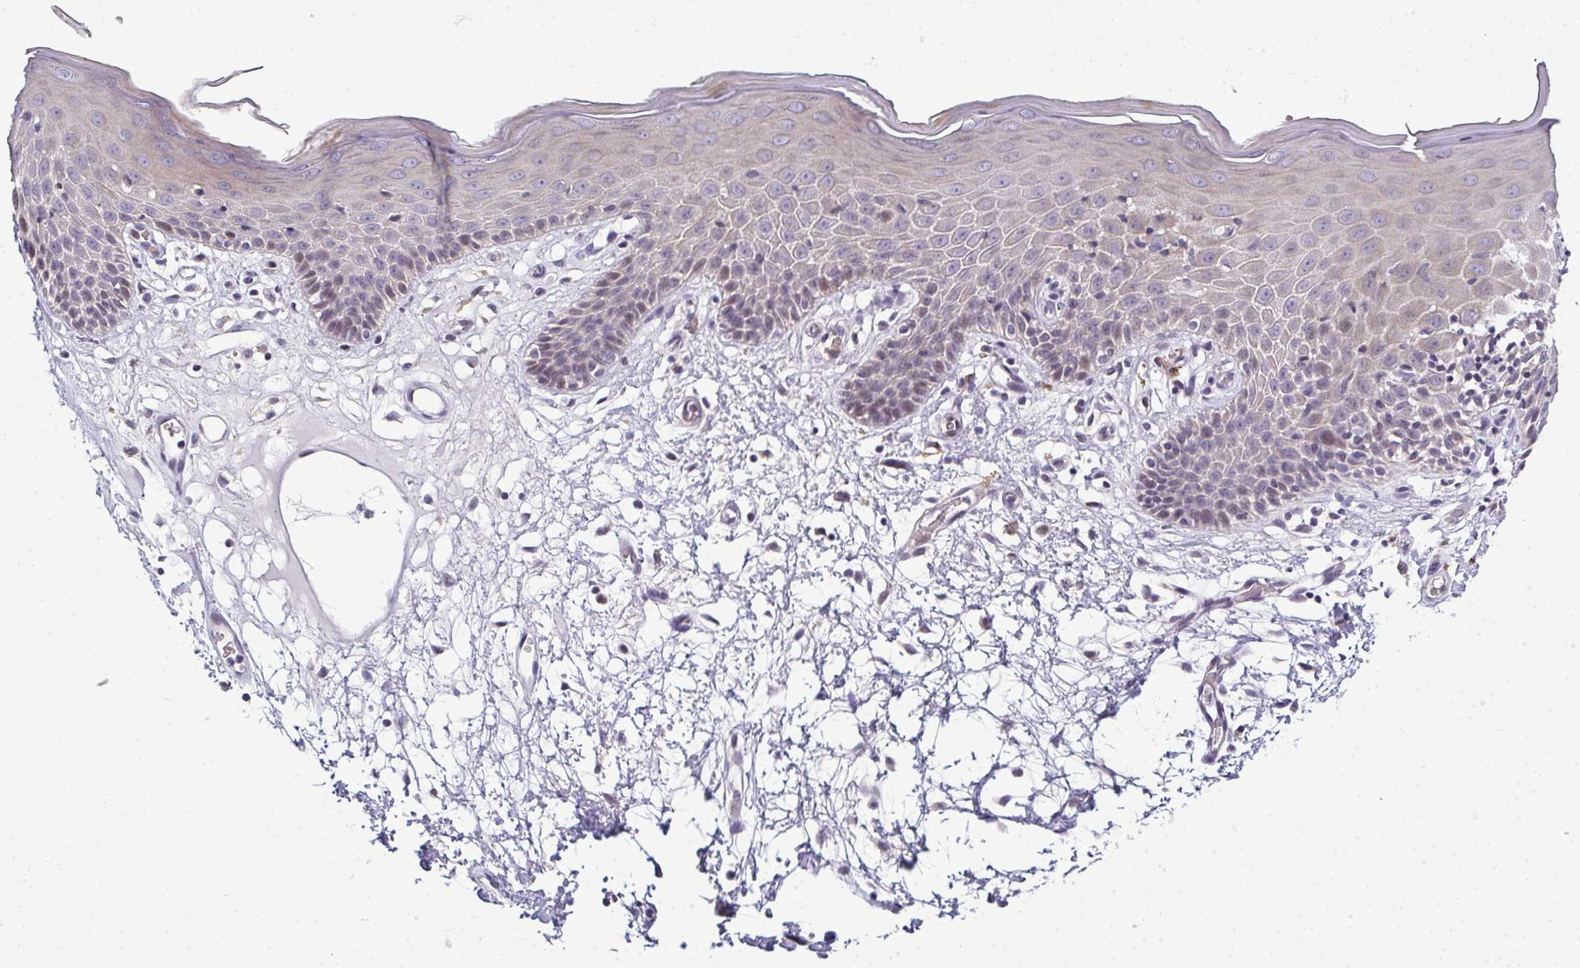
{"staining": {"intensity": "weak", "quantity": "<25%", "location": "cytoplasmic/membranous"}, "tissue": "skin", "cell_type": "Epidermal cells", "image_type": "normal", "snomed": [{"axis": "morphology", "description": "Normal tissue, NOS"}, {"axis": "topography", "description": "Vulva"}], "caption": "Benign skin was stained to show a protein in brown. There is no significant expression in epidermal cells.", "gene": "ODF1", "patient": {"sex": "female", "age": 68}}